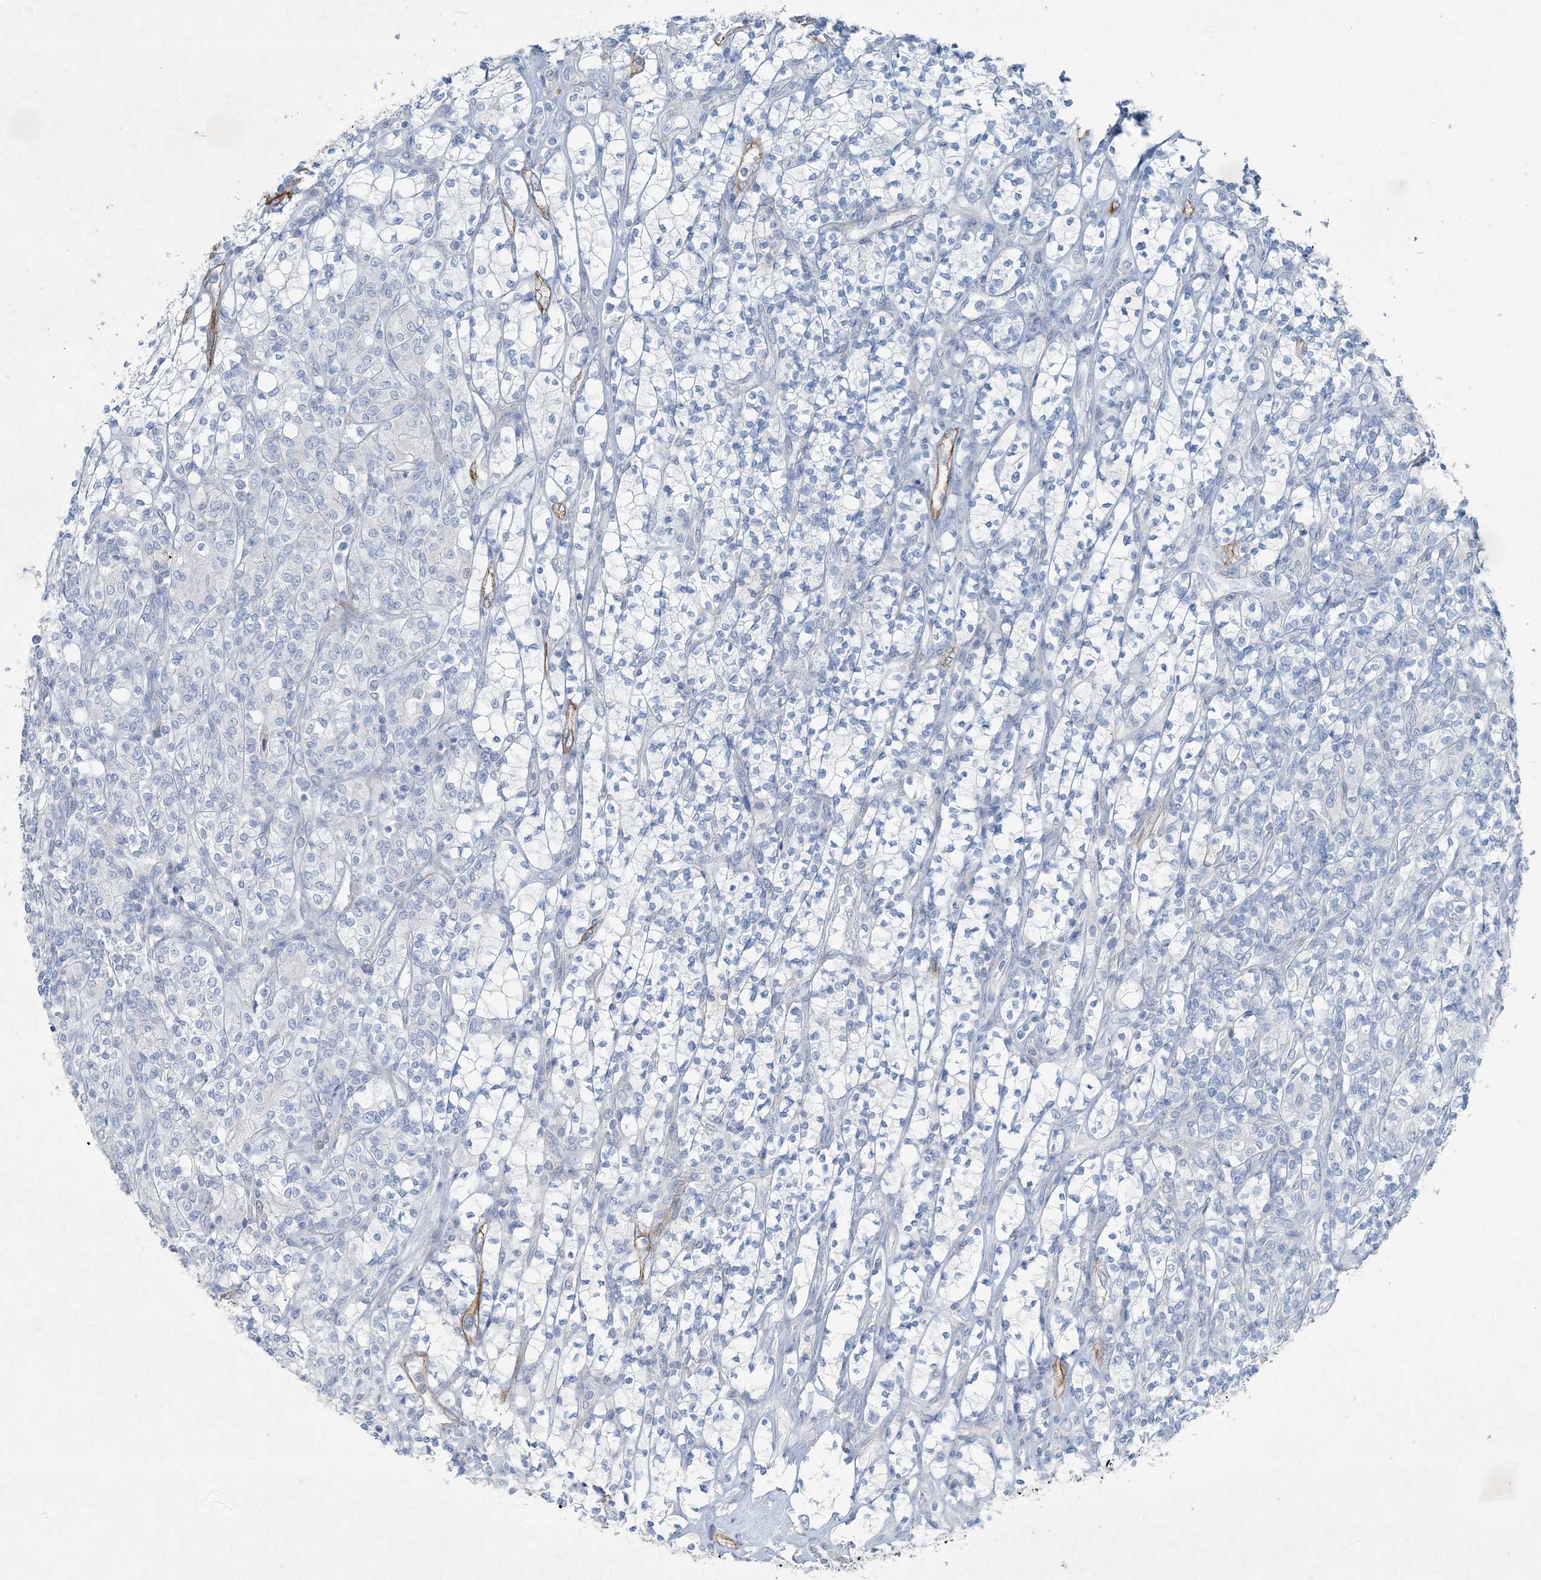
{"staining": {"intensity": "negative", "quantity": "none", "location": "none"}, "tissue": "renal cancer", "cell_type": "Tumor cells", "image_type": "cancer", "snomed": [{"axis": "morphology", "description": "Adenocarcinoma, NOS"}, {"axis": "topography", "description": "Kidney"}], "caption": "Immunohistochemical staining of renal cancer demonstrates no significant staining in tumor cells. The staining is performed using DAB (3,3'-diaminobenzidine) brown chromogen with nuclei counter-stained in using hematoxylin.", "gene": "PGM5", "patient": {"sex": "male", "age": 77}}